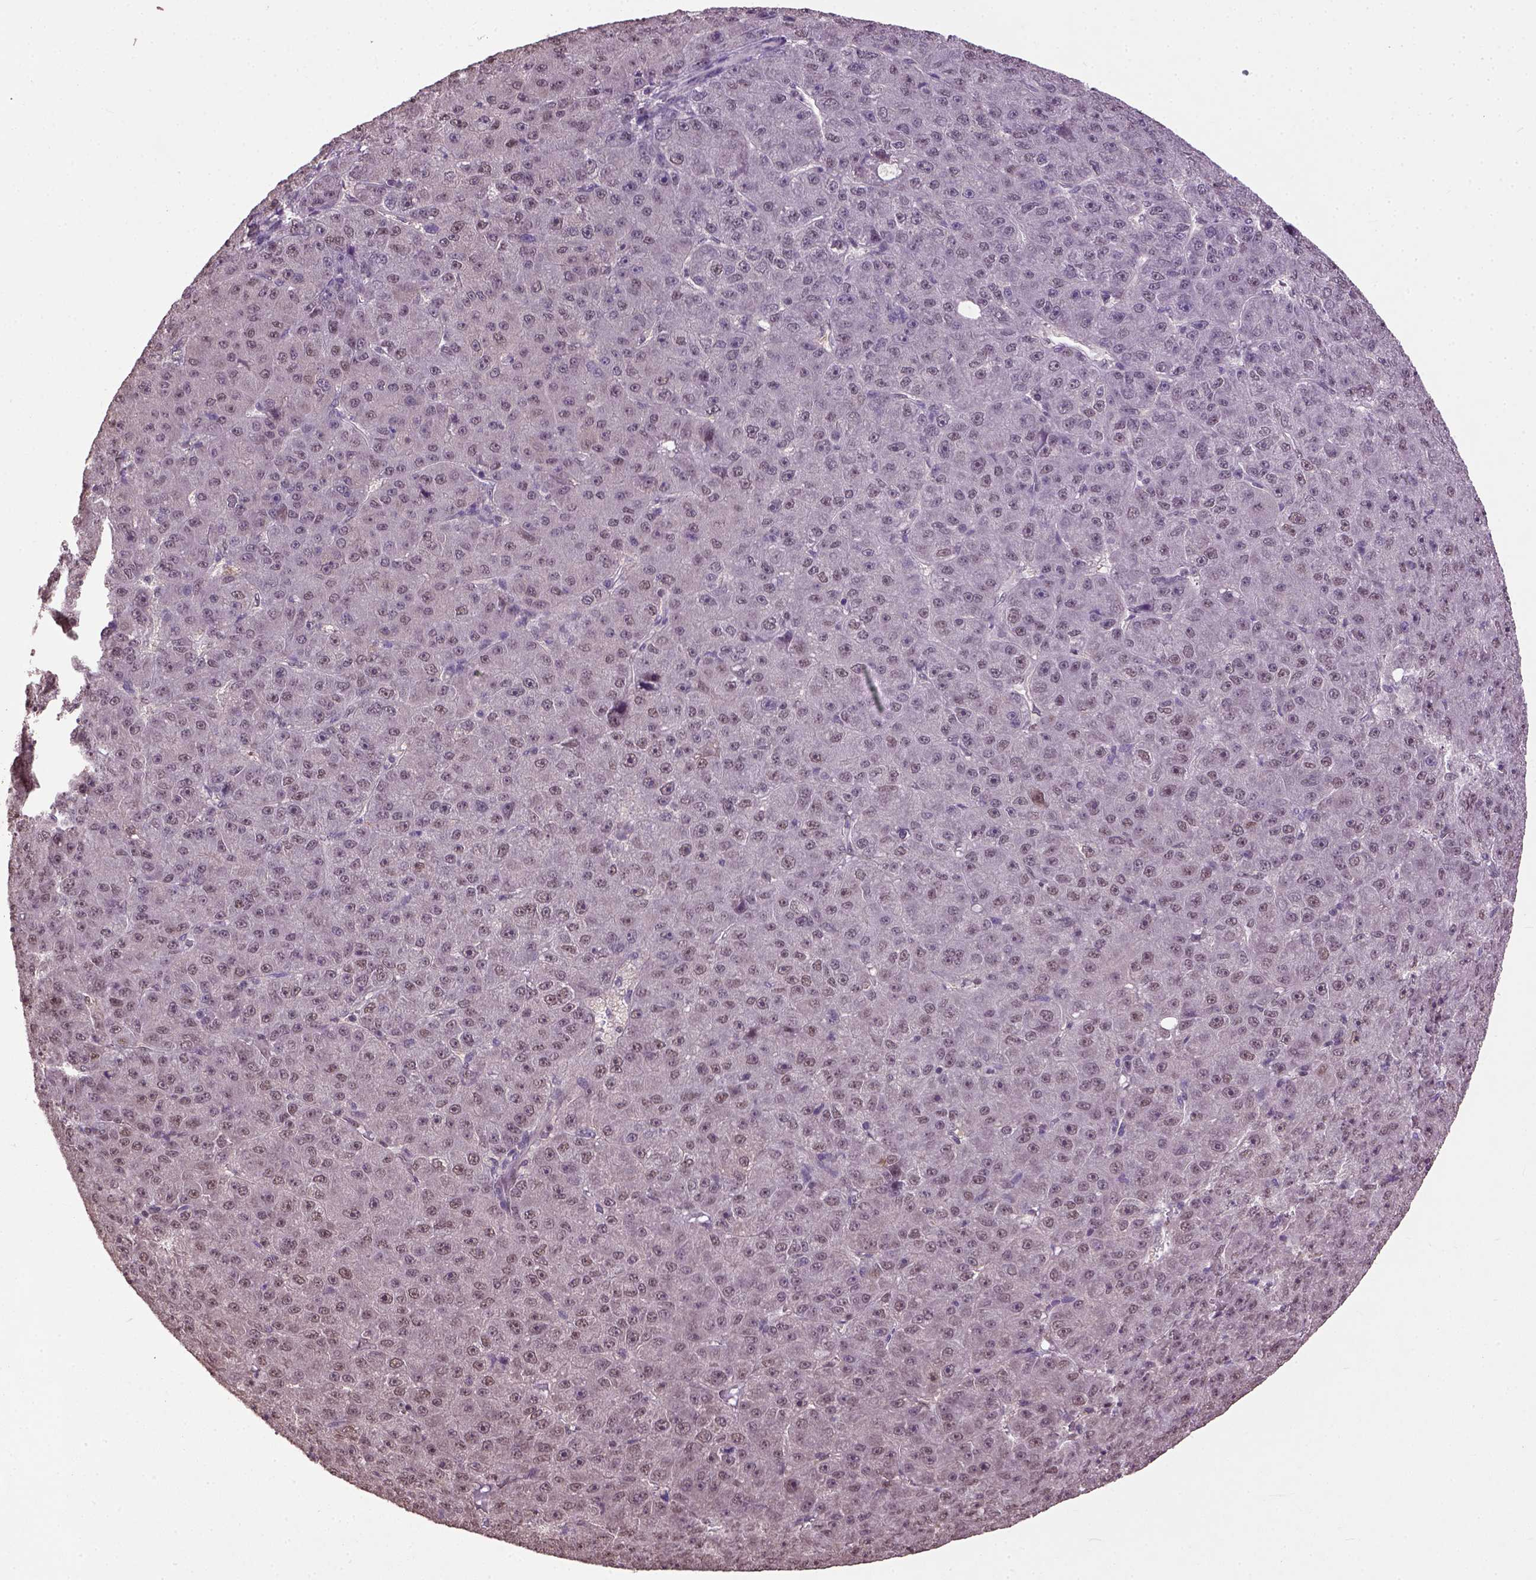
{"staining": {"intensity": "weak", "quantity": ">75%", "location": "nuclear"}, "tissue": "liver cancer", "cell_type": "Tumor cells", "image_type": "cancer", "snomed": [{"axis": "morphology", "description": "Carcinoma, Hepatocellular, NOS"}, {"axis": "topography", "description": "Liver"}], "caption": "IHC staining of hepatocellular carcinoma (liver), which reveals low levels of weak nuclear expression in approximately >75% of tumor cells indicating weak nuclear protein positivity. The staining was performed using DAB (3,3'-diaminobenzidine) (brown) for protein detection and nuclei were counterstained in hematoxylin (blue).", "gene": "UBA3", "patient": {"sex": "male", "age": 67}}